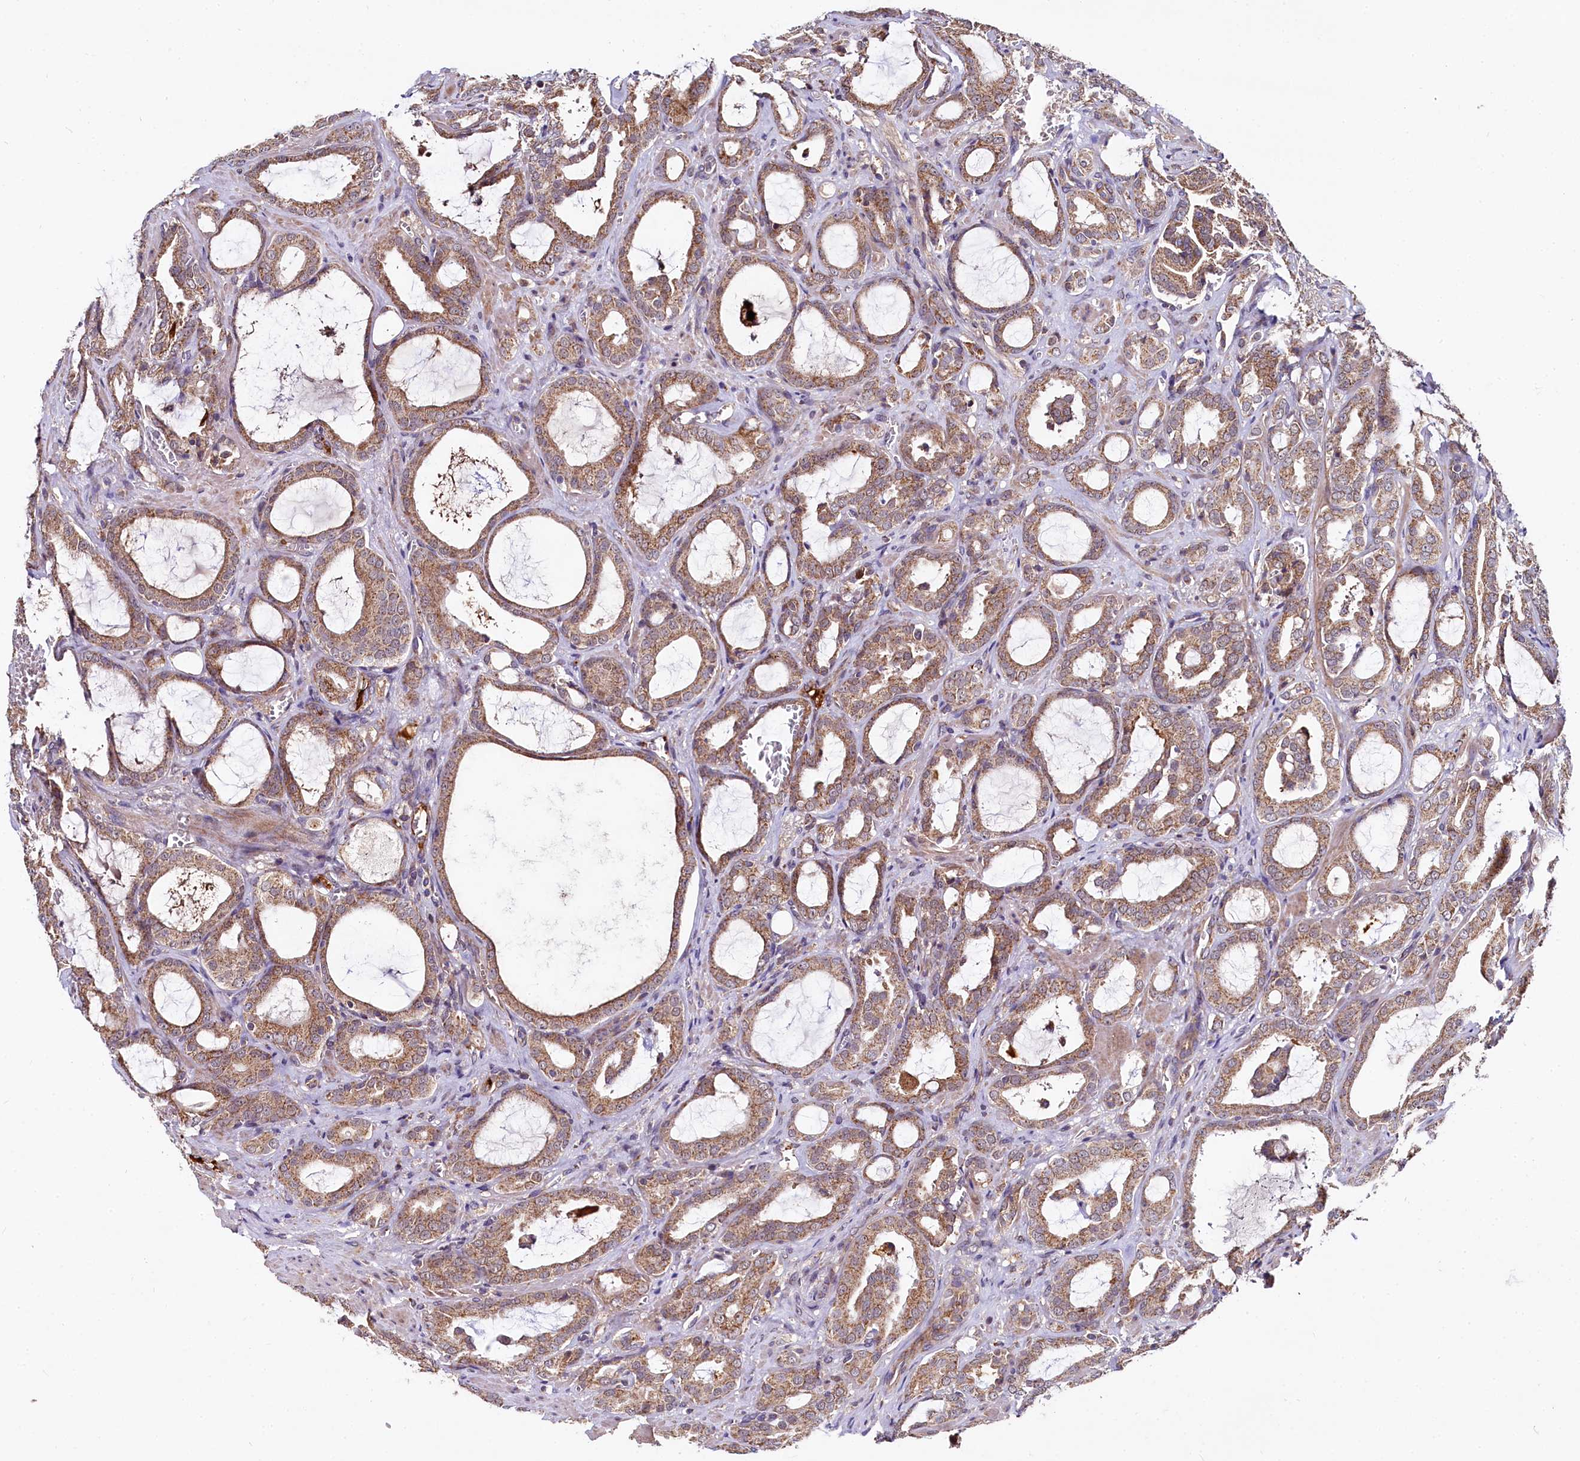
{"staining": {"intensity": "moderate", "quantity": ">75%", "location": "cytoplasmic/membranous"}, "tissue": "prostate cancer", "cell_type": "Tumor cells", "image_type": "cancer", "snomed": [{"axis": "morphology", "description": "Adenocarcinoma, High grade"}, {"axis": "topography", "description": "Prostate"}], "caption": "Moderate cytoplasmic/membranous positivity for a protein is seen in approximately >75% of tumor cells of prostate cancer using immunohistochemistry (IHC).", "gene": "SPRYD3", "patient": {"sex": "male", "age": 72}}